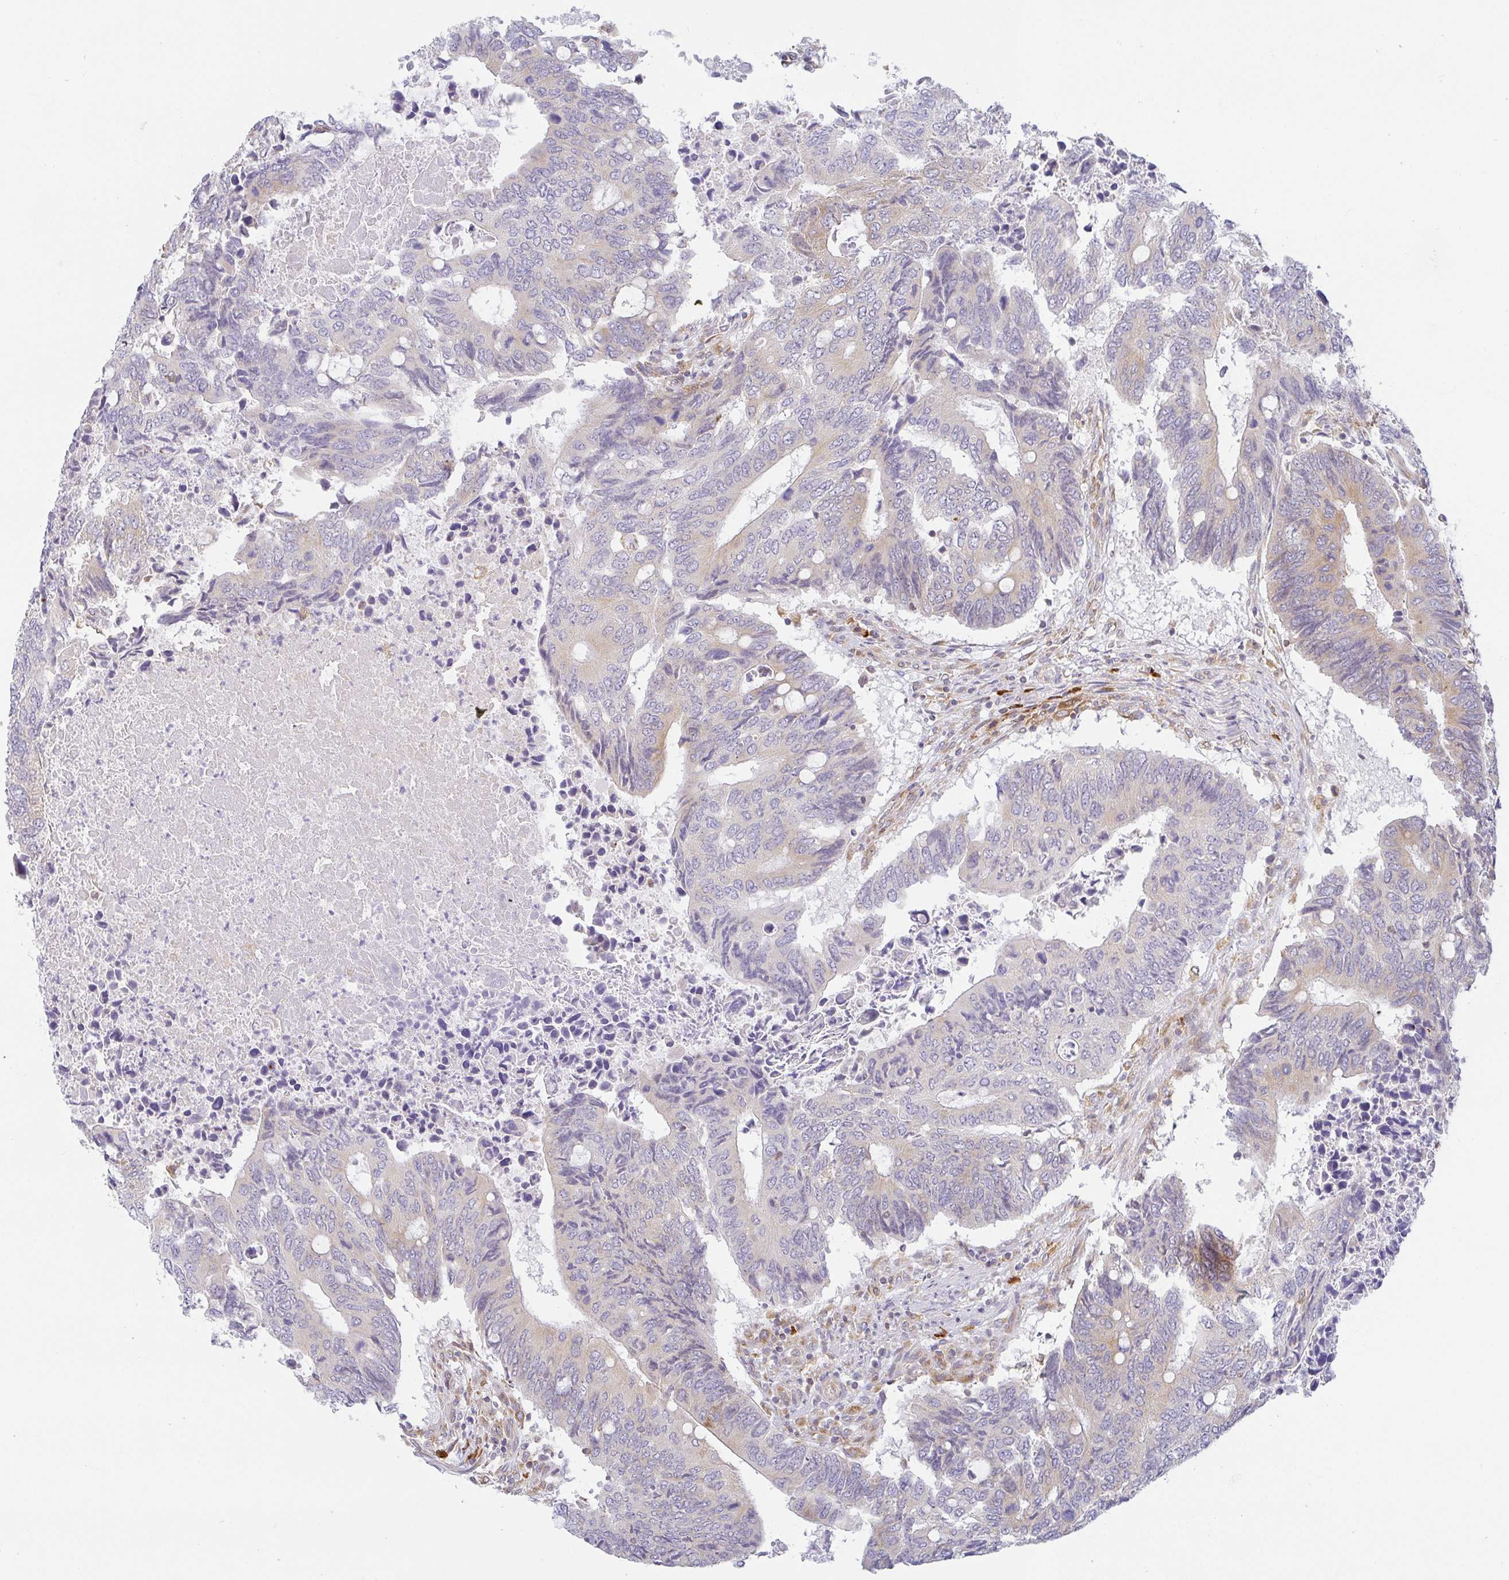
{"staining": {"intensity": "weak", "quantity": "<25%", "location": "cytoplasmic/membranous"}, "tissue": "colorectal cancer", "cell_type": "Tumor cells", "image_type": "cancer", "snomed": [{"axis": "morphology", "description": "Adenocarcinoma, NOS"}, {"axis": "topography", "description": "Colon"}], "caption": "Immunohistochemistry image of colorectal cancer (adenocarcinoma) stained for a protein (brown), which reveals no staining in tumor cells.", "gene": "DERL2", "patient": {"sex": "male", "age": 87}}